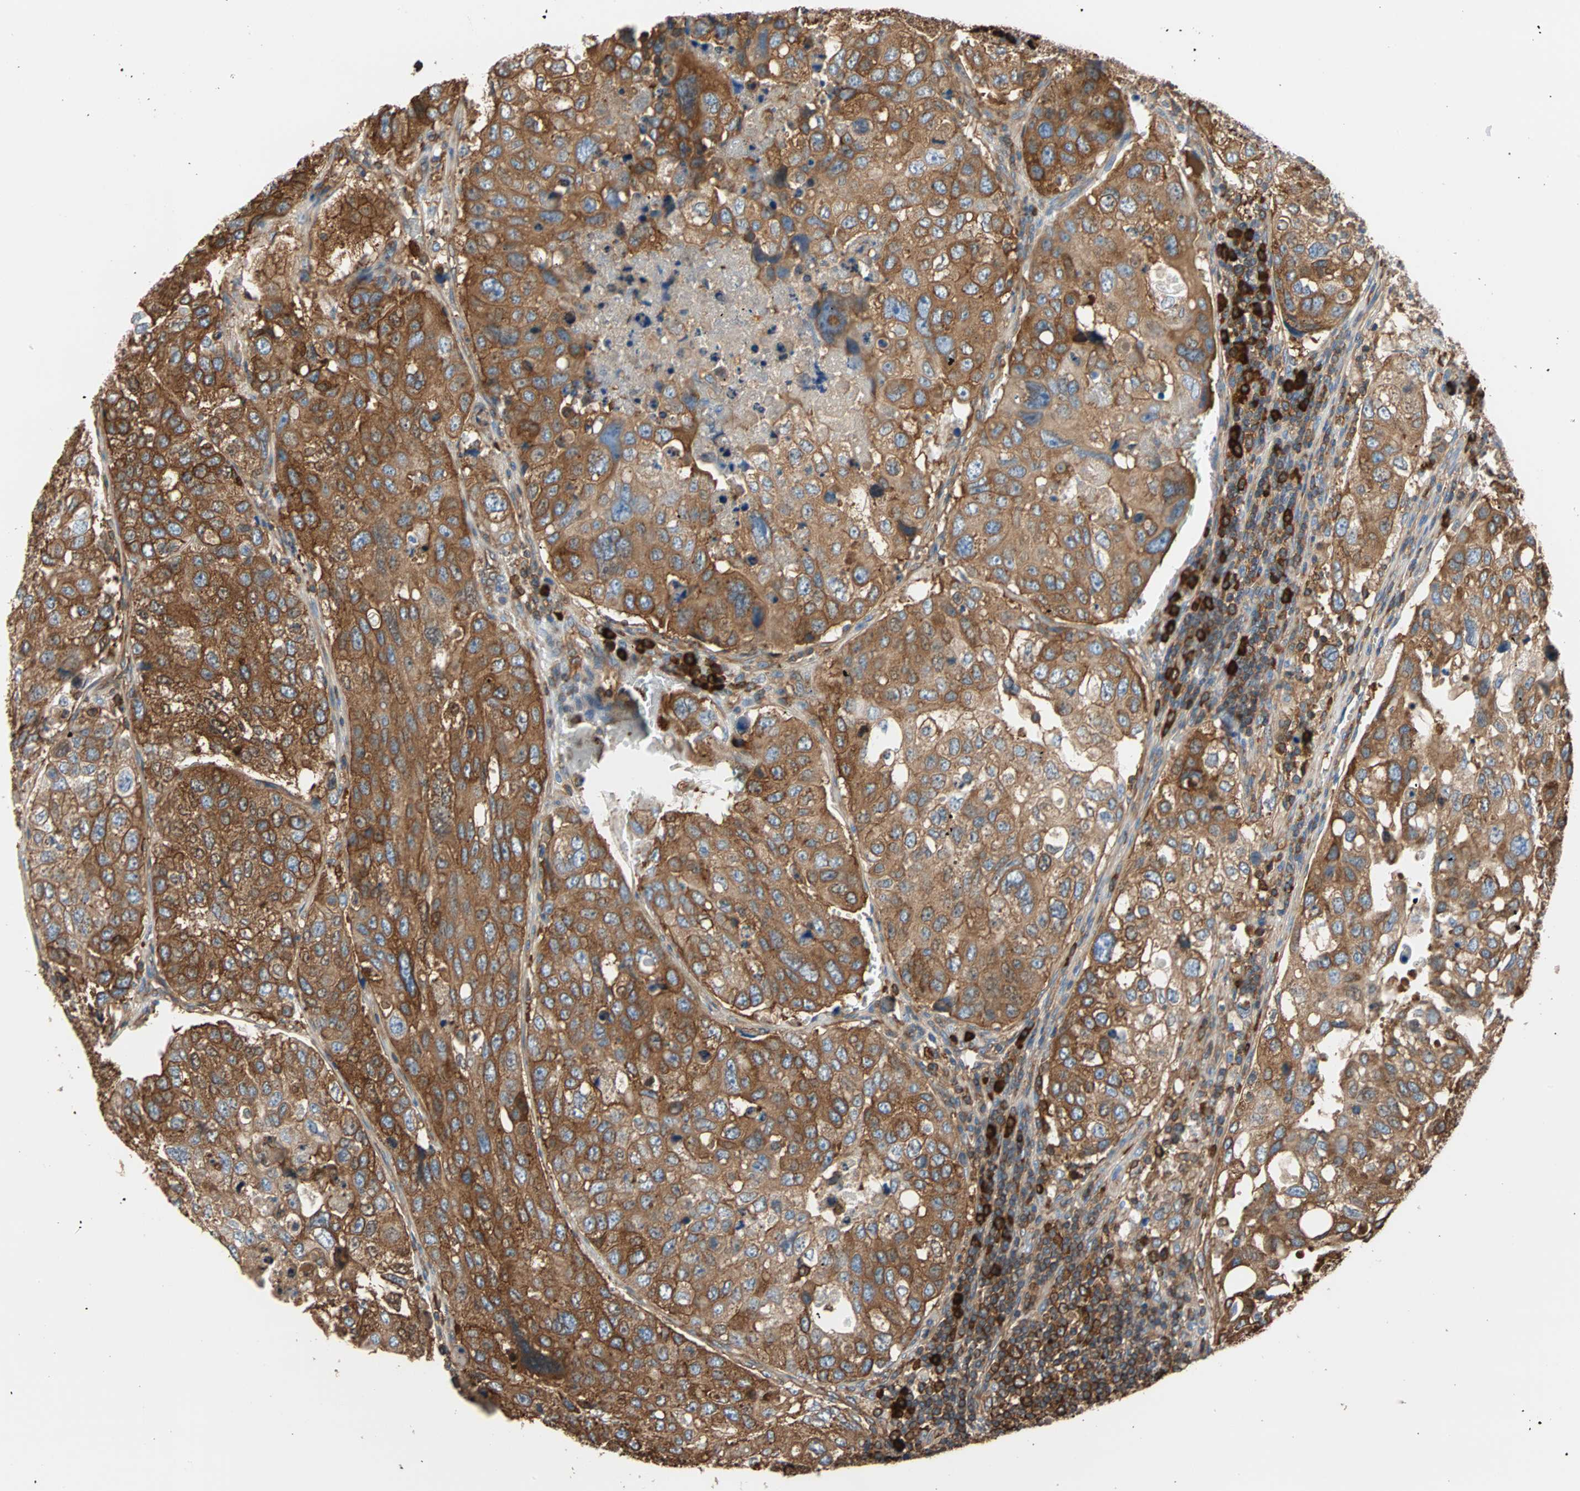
{"staining": {"intensity": "strong", "quantity": ">75%", "location": "cytoplasmic/membranous"}, "tissue": "urothelial cancer", "cell_type": "Tumor cells", "image_type": "cancer", "snomed": [{"axis": "morphology", "description": "Urothelial carcinoma, High grade"}, {"axis": "topography", "description": "Lymph node"}, {"axis": "topography", "description": "Urinary bladder"}], "caption": "Urothelial carcinoma (high-grade) stained with a brown dye demonstrates strong cytoplasmic/membranous positive staining in about >75% of tumor cells.", "gene": "EEF2", "patient": {"sex": "male", "age": 51}}